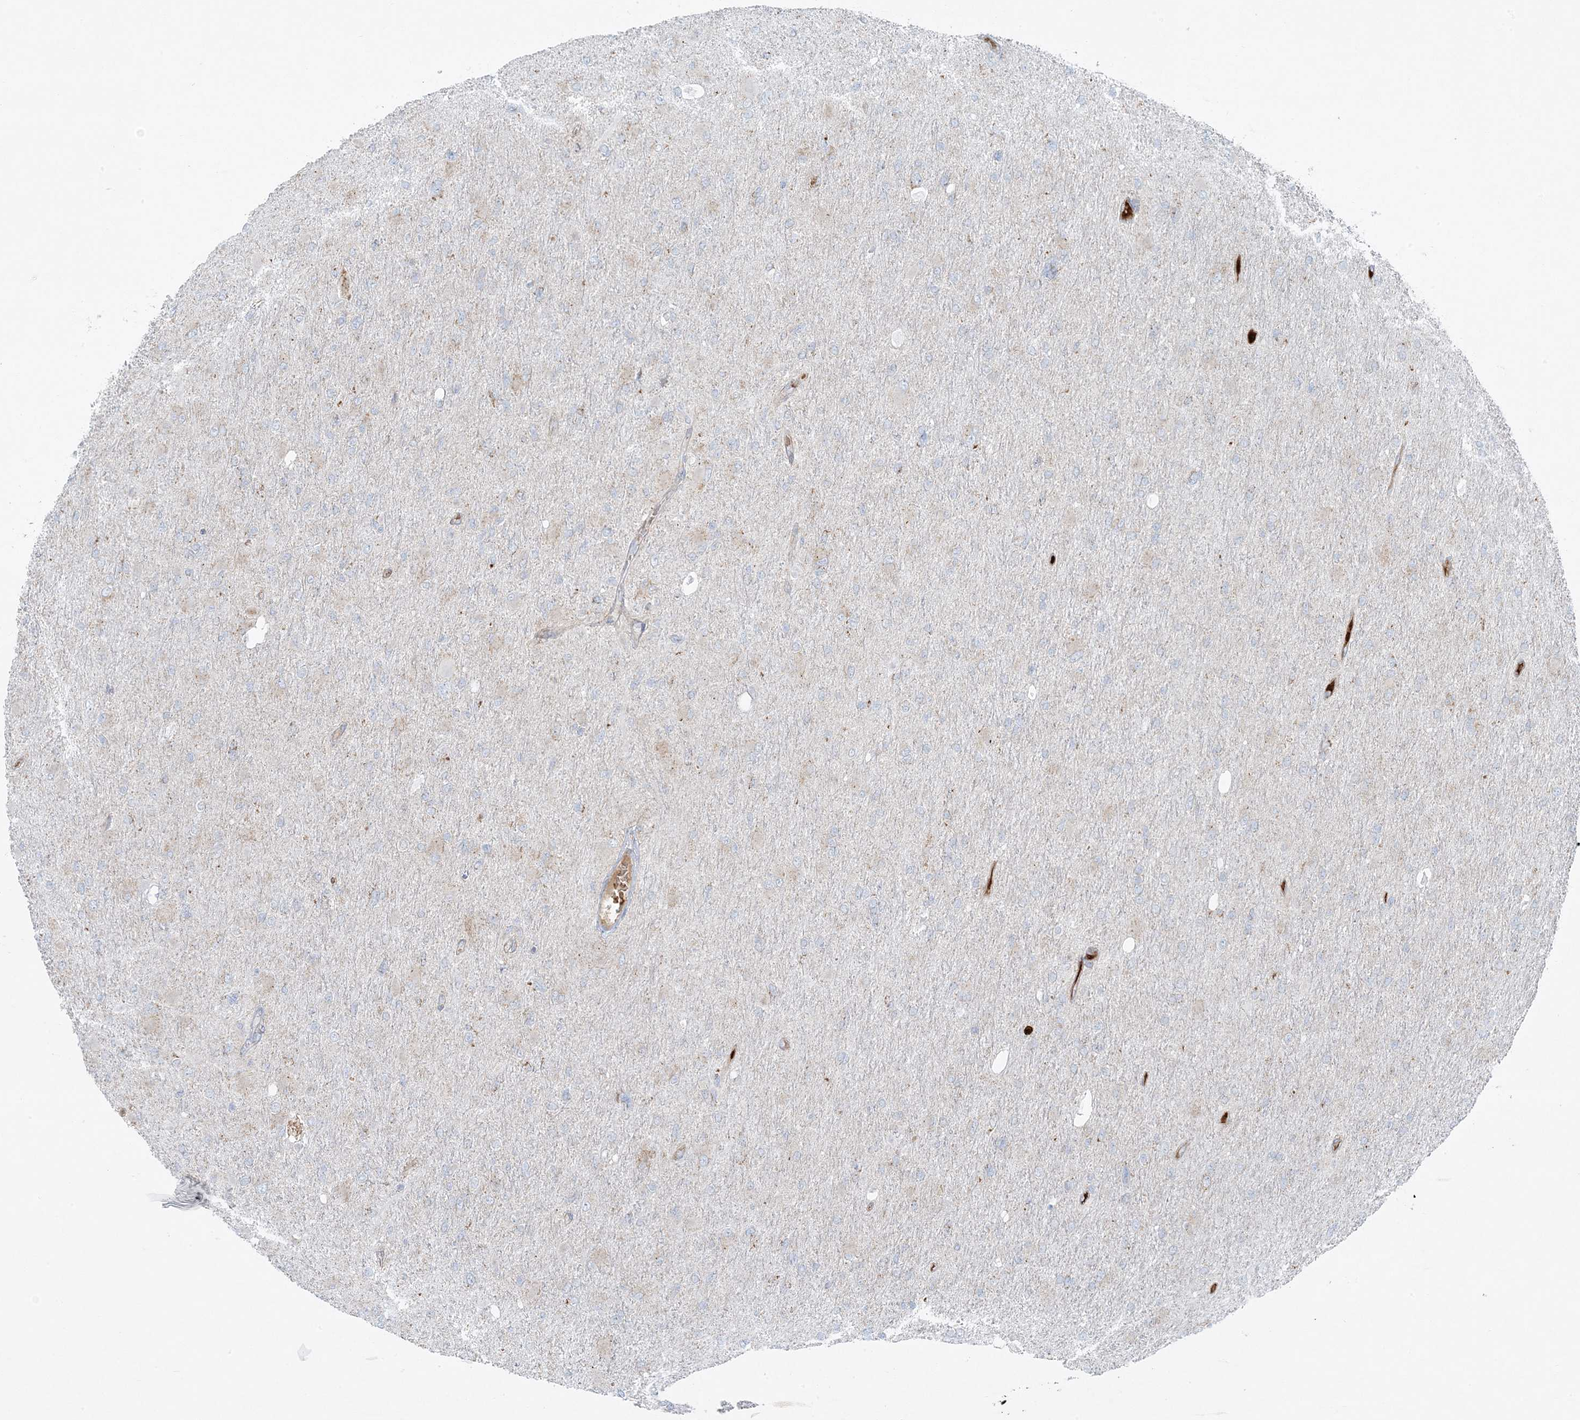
{"staining": {"intensity": "negative", "quantity": "none", "location": "none"}, "tissue": "glioma", "cell_type": "Tumor cells", "image_type": "cancer", "snomed": [{"axis": "morphology", "description": "Glioma, malignant, High grade"}, {"axis": "topography", "description": "Cerebral cortex"}], "caption": "High power microscopy micrograph of an immunohistochemistry histopathology image of high-grade glioma (malignant), revealing no significant positivity in tumor cells. The staining was performed using DAB (3,3'-diaminobenzidine) to visualize the protein expression in brown, while the nuclei were stained in blue with hematoxylin (Magnification: 20x).", "gene": "PIK3R4", "patient": {"sex": "female", "age": 36}}